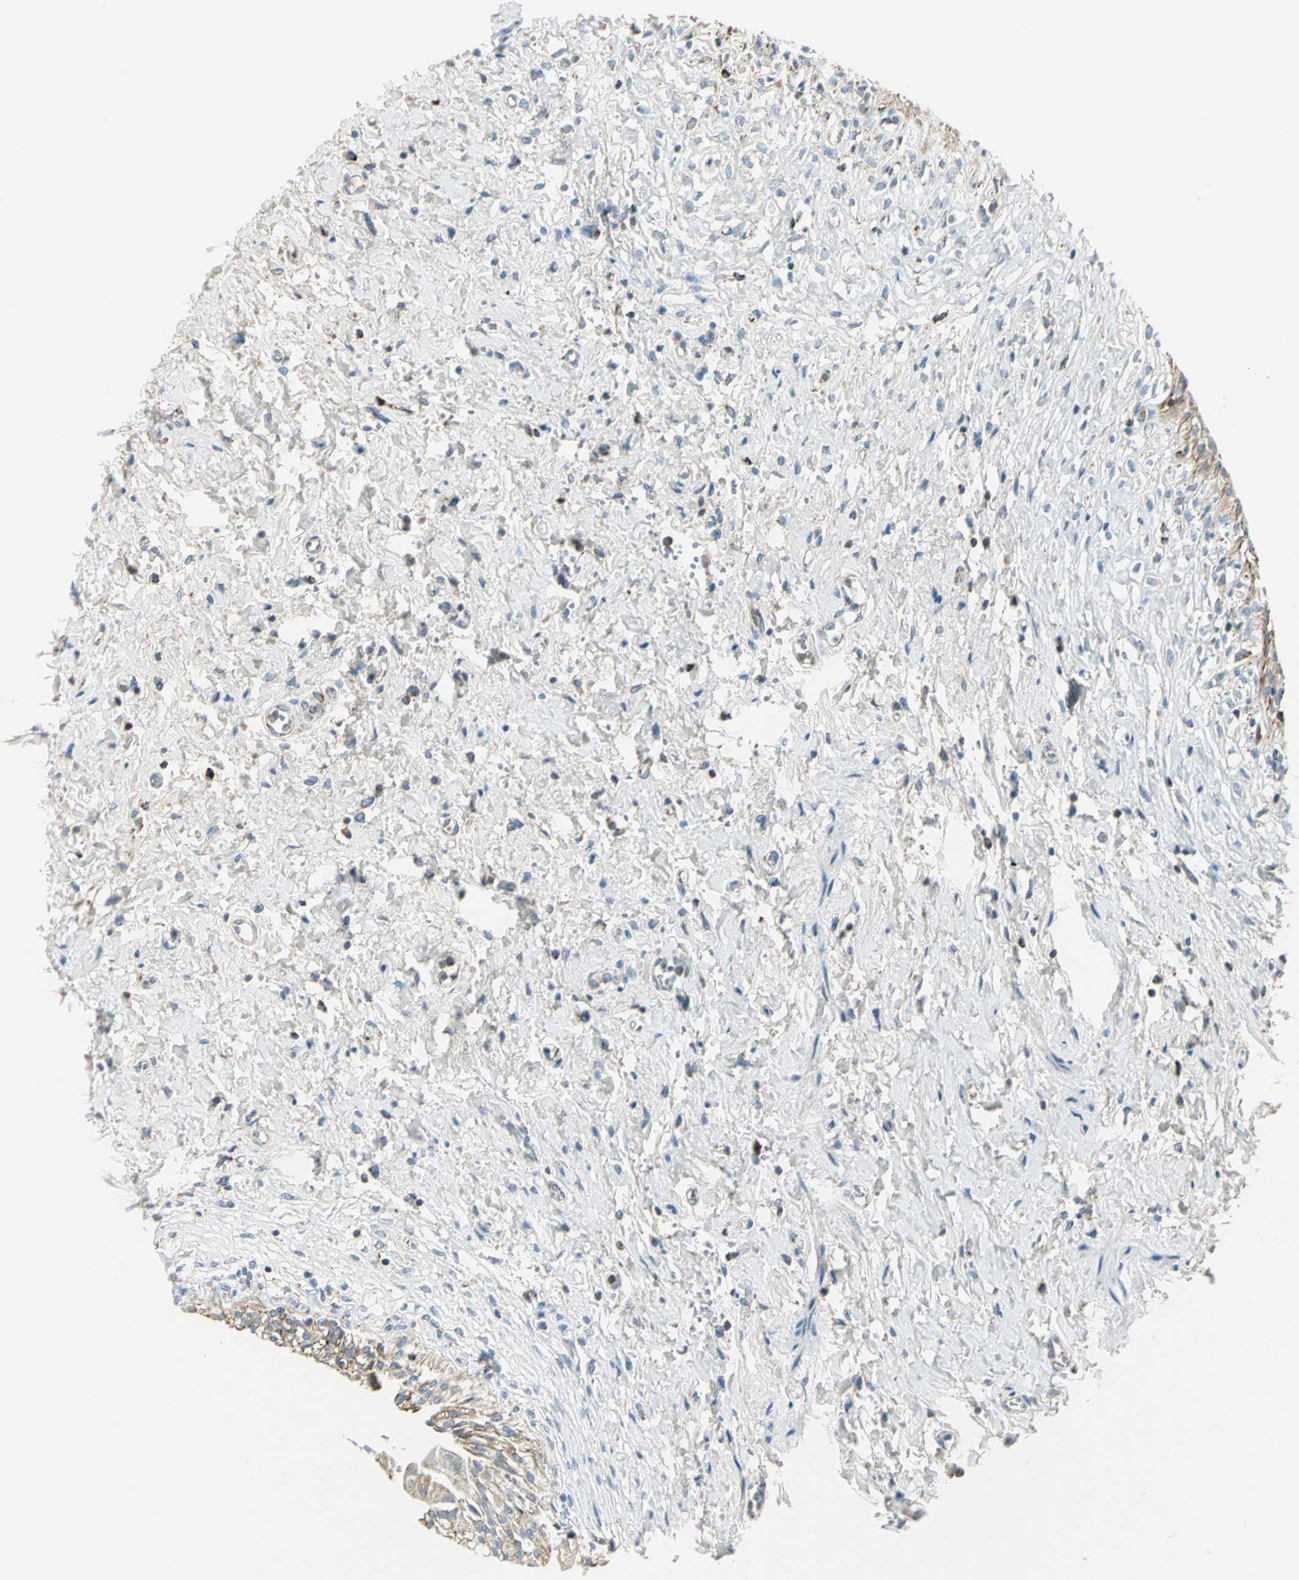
{"staining": {"intensity": "moderate", "quantity": ">75%", "location": "cytoplasmic/membranous"}, "tissue": "urinary bladder", "cell_type": "Urothelial cells", "image_type": "normal", "snomed": [{"axis": "morphology", "description": "Normal tissue, NOS"}, {"axis": "topography", "description": "Urinary bladder"}], "caption": "The micrograph demonstrates staining of normal urinary bladder, revealing moderate cytoplasmic/membranous protein staining (brown color) within urothelial cells. (IHC, brightfield microscopy, high magnification).", "gene": "ACADM", "patient": {"sex": "female", "age": 80}}